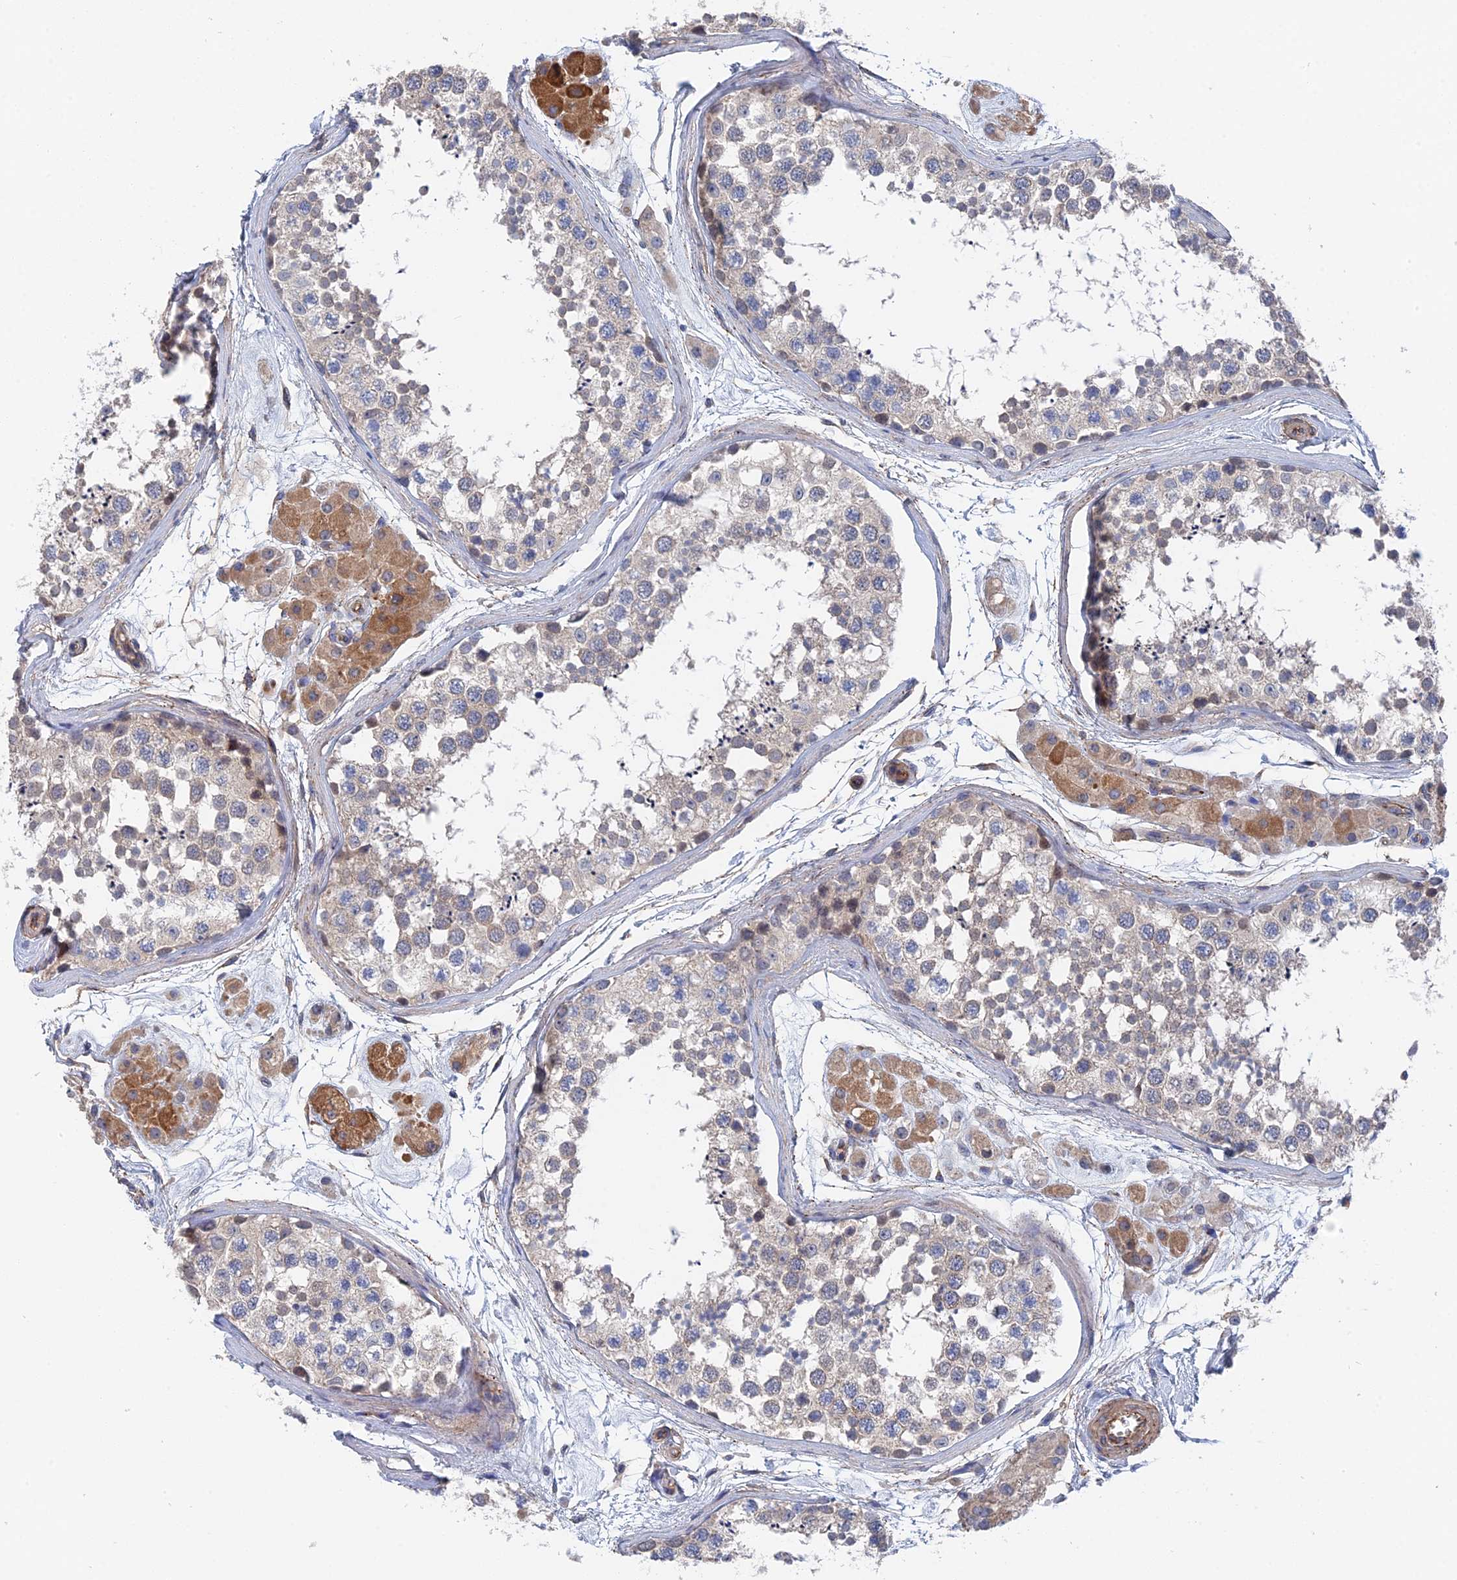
{"staining": {"intensity": "negative", "quantity": "none", "location": "none"}, "tissue": "testis", "cell_type": "Cells in seminiferous ducts", "image_type": "normal", "snomed": [{"axis": "morphology", "description": "Normal tissue, NOS"}, {"axis": "topography", "description": "Testis"}], "caption": "This is a histopathology image of IHC staining of benign testis, which shows no positivity in cells in seminiferous ducts. (DAB immunohistochemistry visualized using brightfield microscopy, high magnification).", "gene": "MTHFSD", "patient": {"sex": "male", "age": 56}}